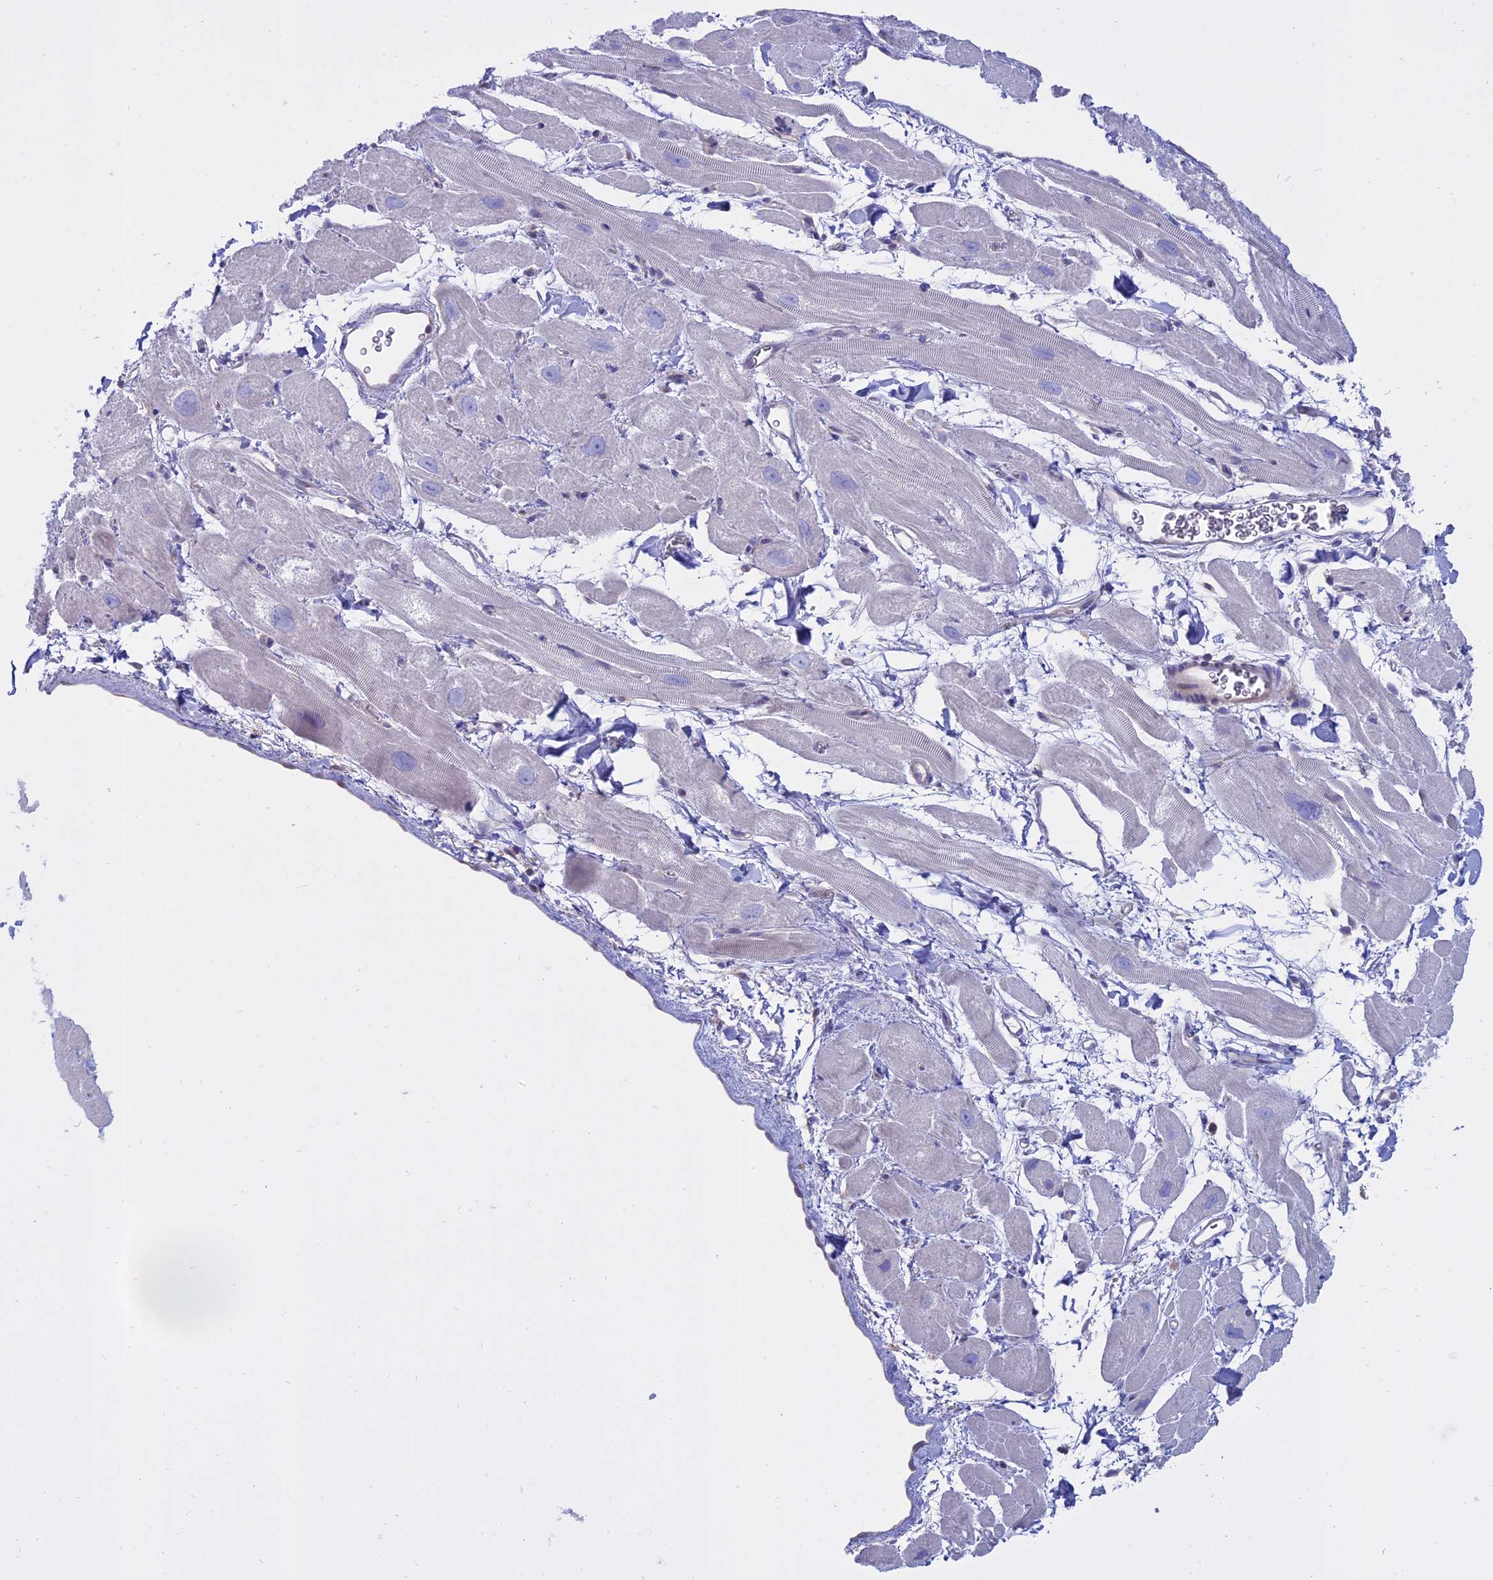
{"staining": {"intensity": "negative", "quantity": "none", "location": "none"}, "tissue": "heart muscle", "cell_type": "Cardiomyocytes", "image_type": "normal", "snomed": [{"axis": "morphology", "description": "Normal tissue, NOS"}, {"axis": "topography", "description": "Heart"}], "caption": "Immunohistochemical staining of benign human heart muscle exhibits no significant expression in cardiomyocytes.", "gene": "AHCYL1", "patient": {"sex": "male", "age": 49}}